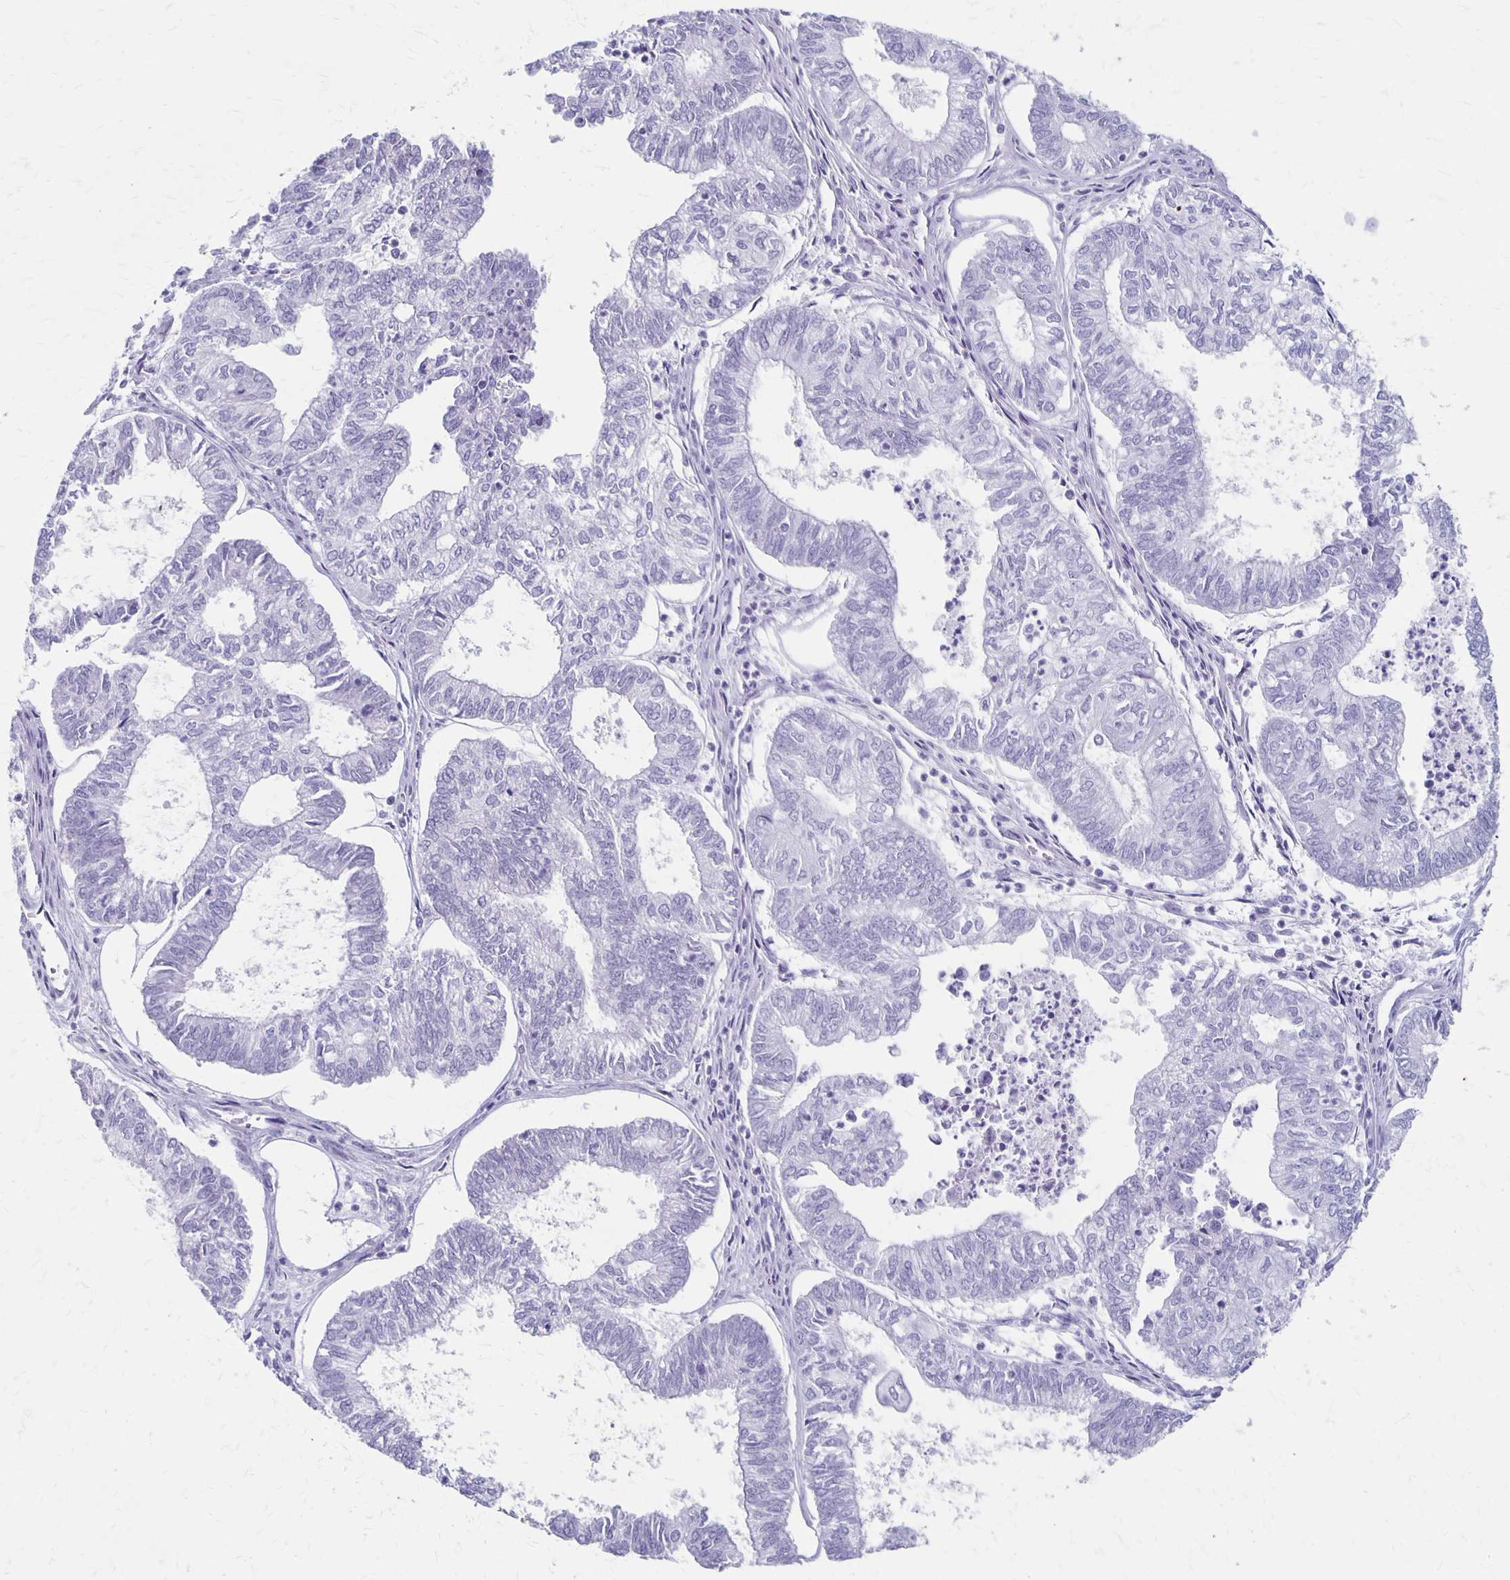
{"staining": {"intensity": "negative", "quantity": "none", "location": "none"}, "tissue": "ovarian cancer", "cell_type": "Tumor cells", "image_type": "cancer", "snomed": [{"axis": "morphology", "description": "Carcinoma, endometroid"}, {"axis": "topography", "description": "Ovary"}], "caption": "This is a histopathology image of IHC staining of ovarian cancer (endometroid carcinoma), which shows no staining in tumor cells. (Stains: DAB immunohistochemistry (IHC) with hematoxylin counter stain, Microscopy: brightfield microscopy at high magnification).", "gene": "MAGEC2", "patient": {"sex": "female", "age": 64}}